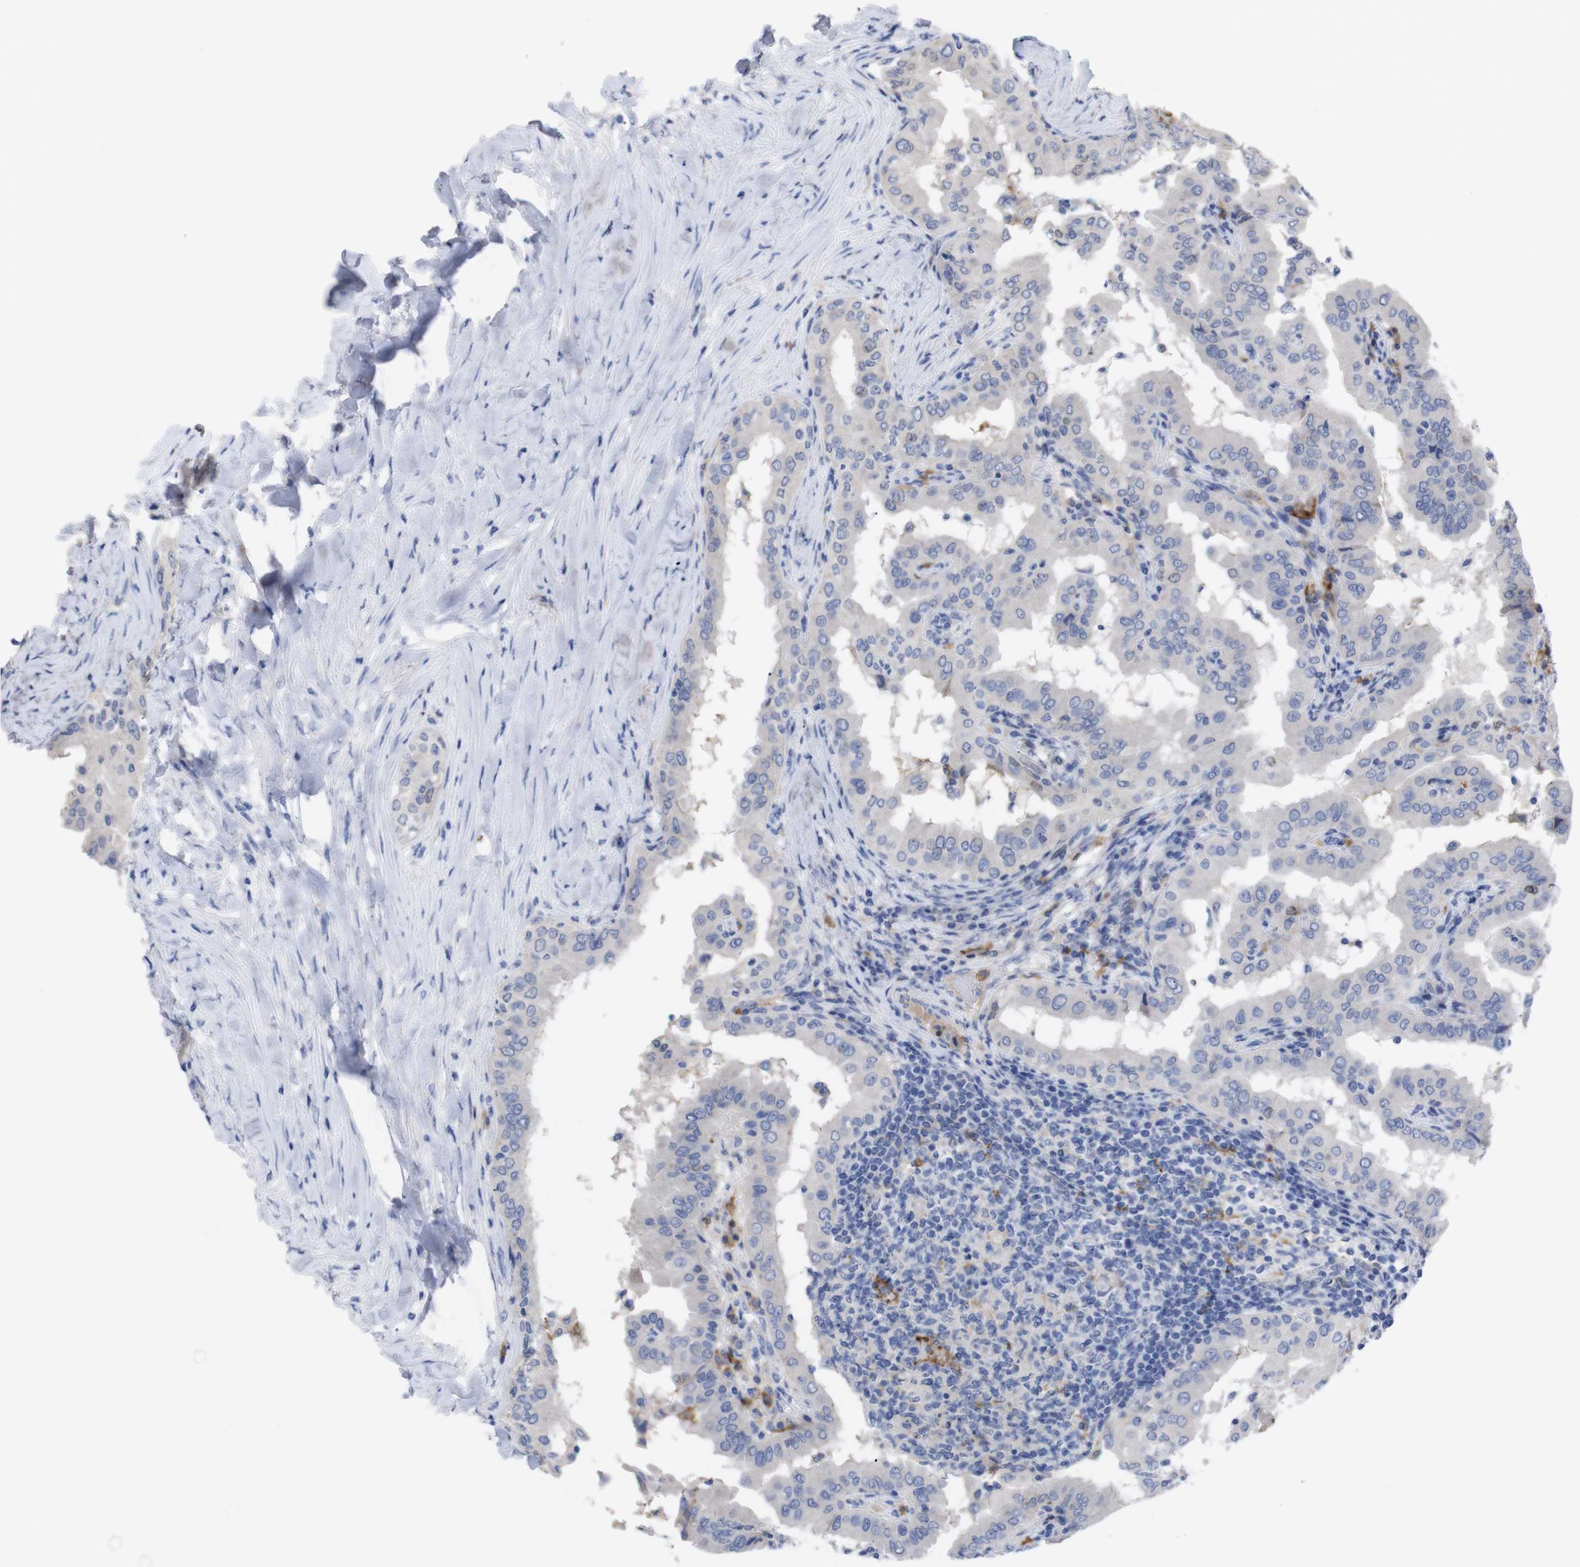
{"staining": {"intensity": "negative", "quantity": "none", "location": "none"}, "tissue": "thyroid cancer", "cell_type": "Tumor cells", "image_type": "cancer", "snomed": [{"axis": "morphology", "description": "Papillary adenocarcinoma, NOS"}, {"axis": "topography", "description": "Thyroid gland"}], "caption": "Immunohistochemistry (IHC) of thyroid papillary adenocarcinoma shows no expression in tumor cells.", "gene": "C5AR1", "patient": {"sex": "male", "age": 33}}